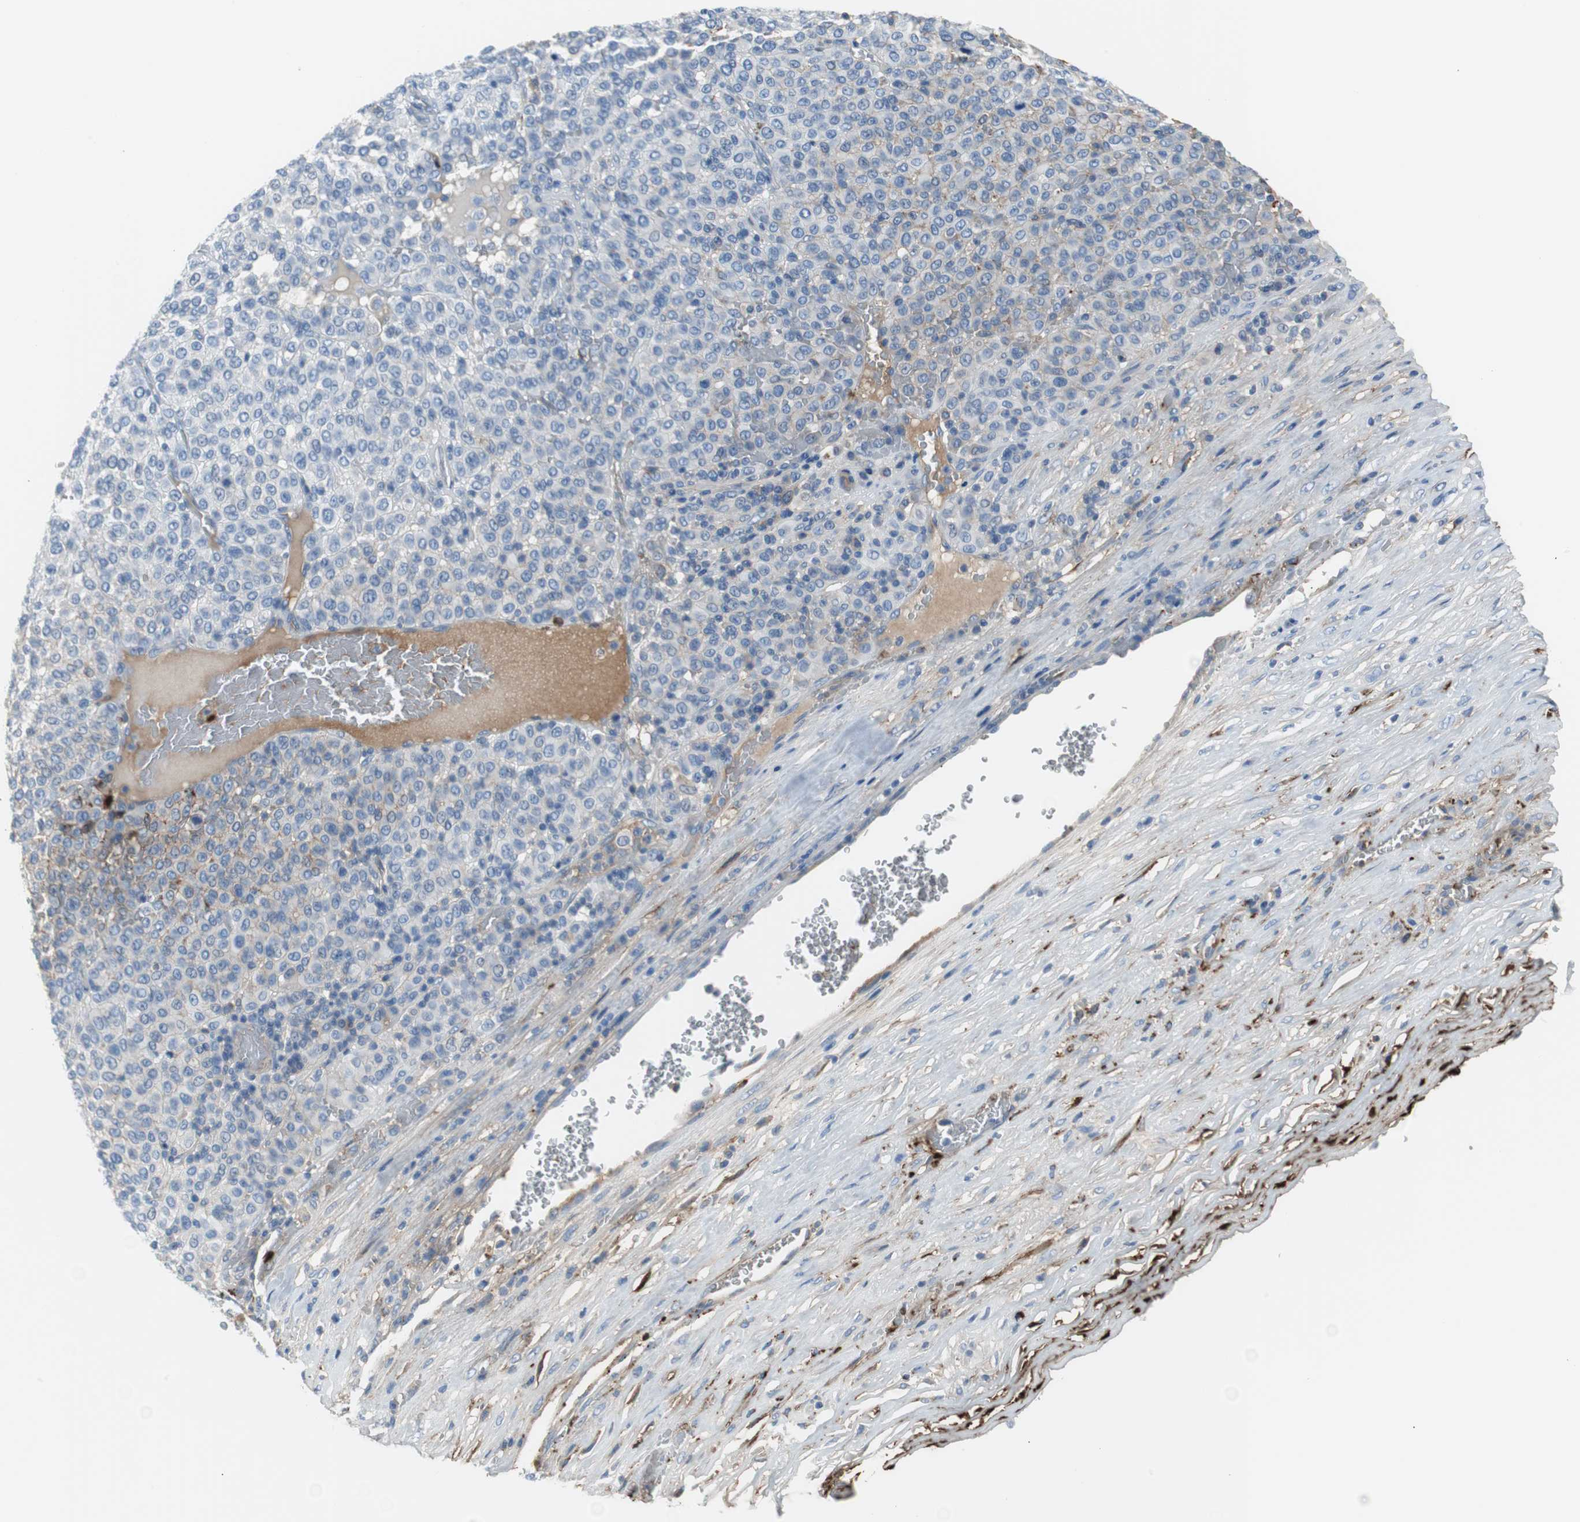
{"staining": {"intensity": "negative", "quantity": "none", "location": "none"}, "tissue": "melanoma", "cell_type": "Tumor cells", "image_type": "cancer", "snomed": [{"axis": "morphology", "description": "Malignant melanoma, Metastatic site"}, {"axis": "topography", "description": "Pancreas"}], "caption": "Tumor cells show no significant protein positivity in melanoma. (Stains: DAB immunohistochemistry with hematoxylin counter stain, Microscopy: brightfield microscopy at high magnification).", "gene": "APCS", "patient": {"sex": "female", "age": 30}}